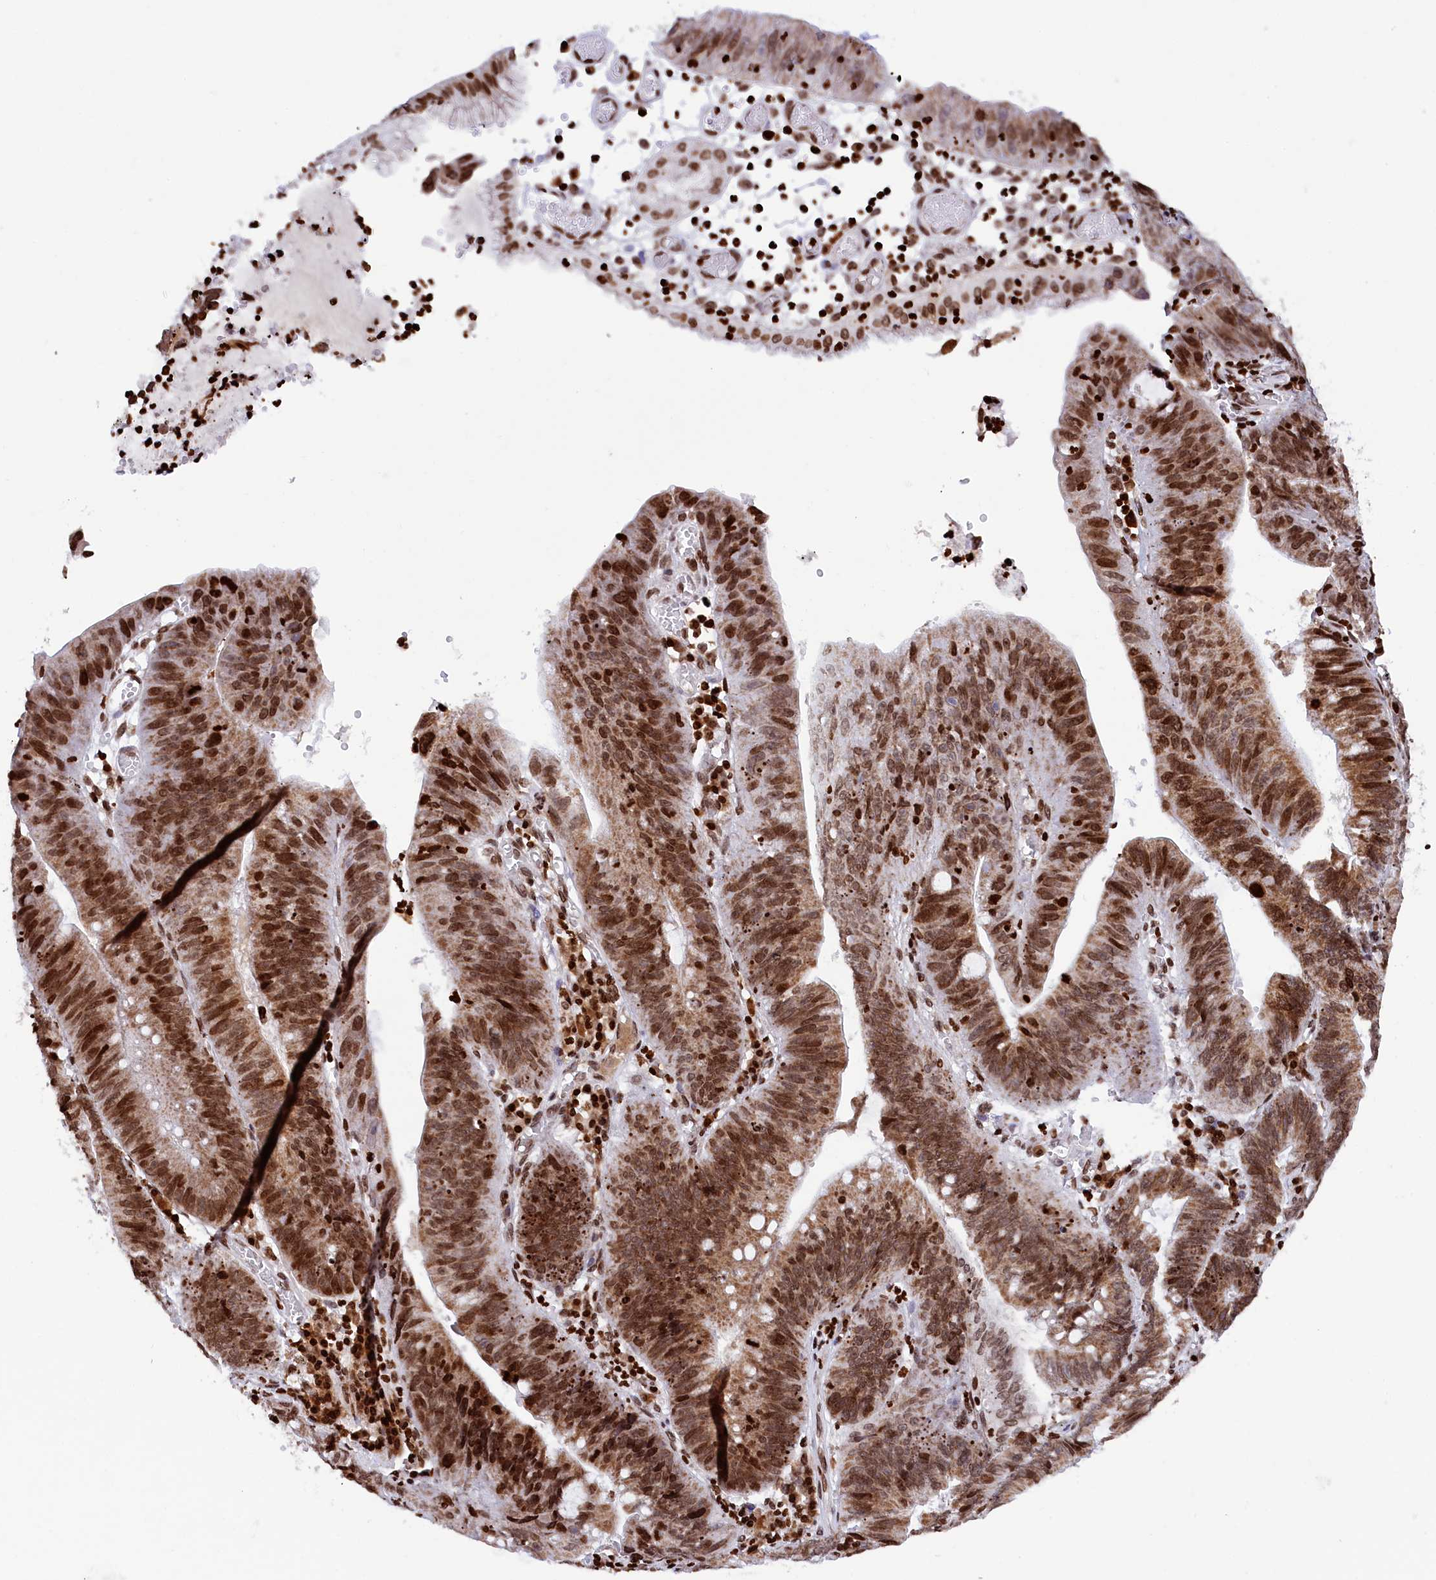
{"staining": {"intensity": "moderate", "quantity": ">75%", "location": "cytoplasmic/membranous,nuclear"}, "tissue": "stomach cancer", "cell_type": "Tumor cells", "image_type": "cancer", "snomed": [{"axis": "morphology", "description": "Adenocarcinoma, NOS"}, {"axis": "topography", "description": "Stomach"}], "caption": "An immunohistochemistry image of neoplastic tissue is shown. Protein staining in brown labels moderate cytoplasmic/membranous and nuclear positivity in adenocarcinoma (stomach) within tumor cells.", "gene": "TIMM29", "patient": {"sex": "male", "age": 59}}